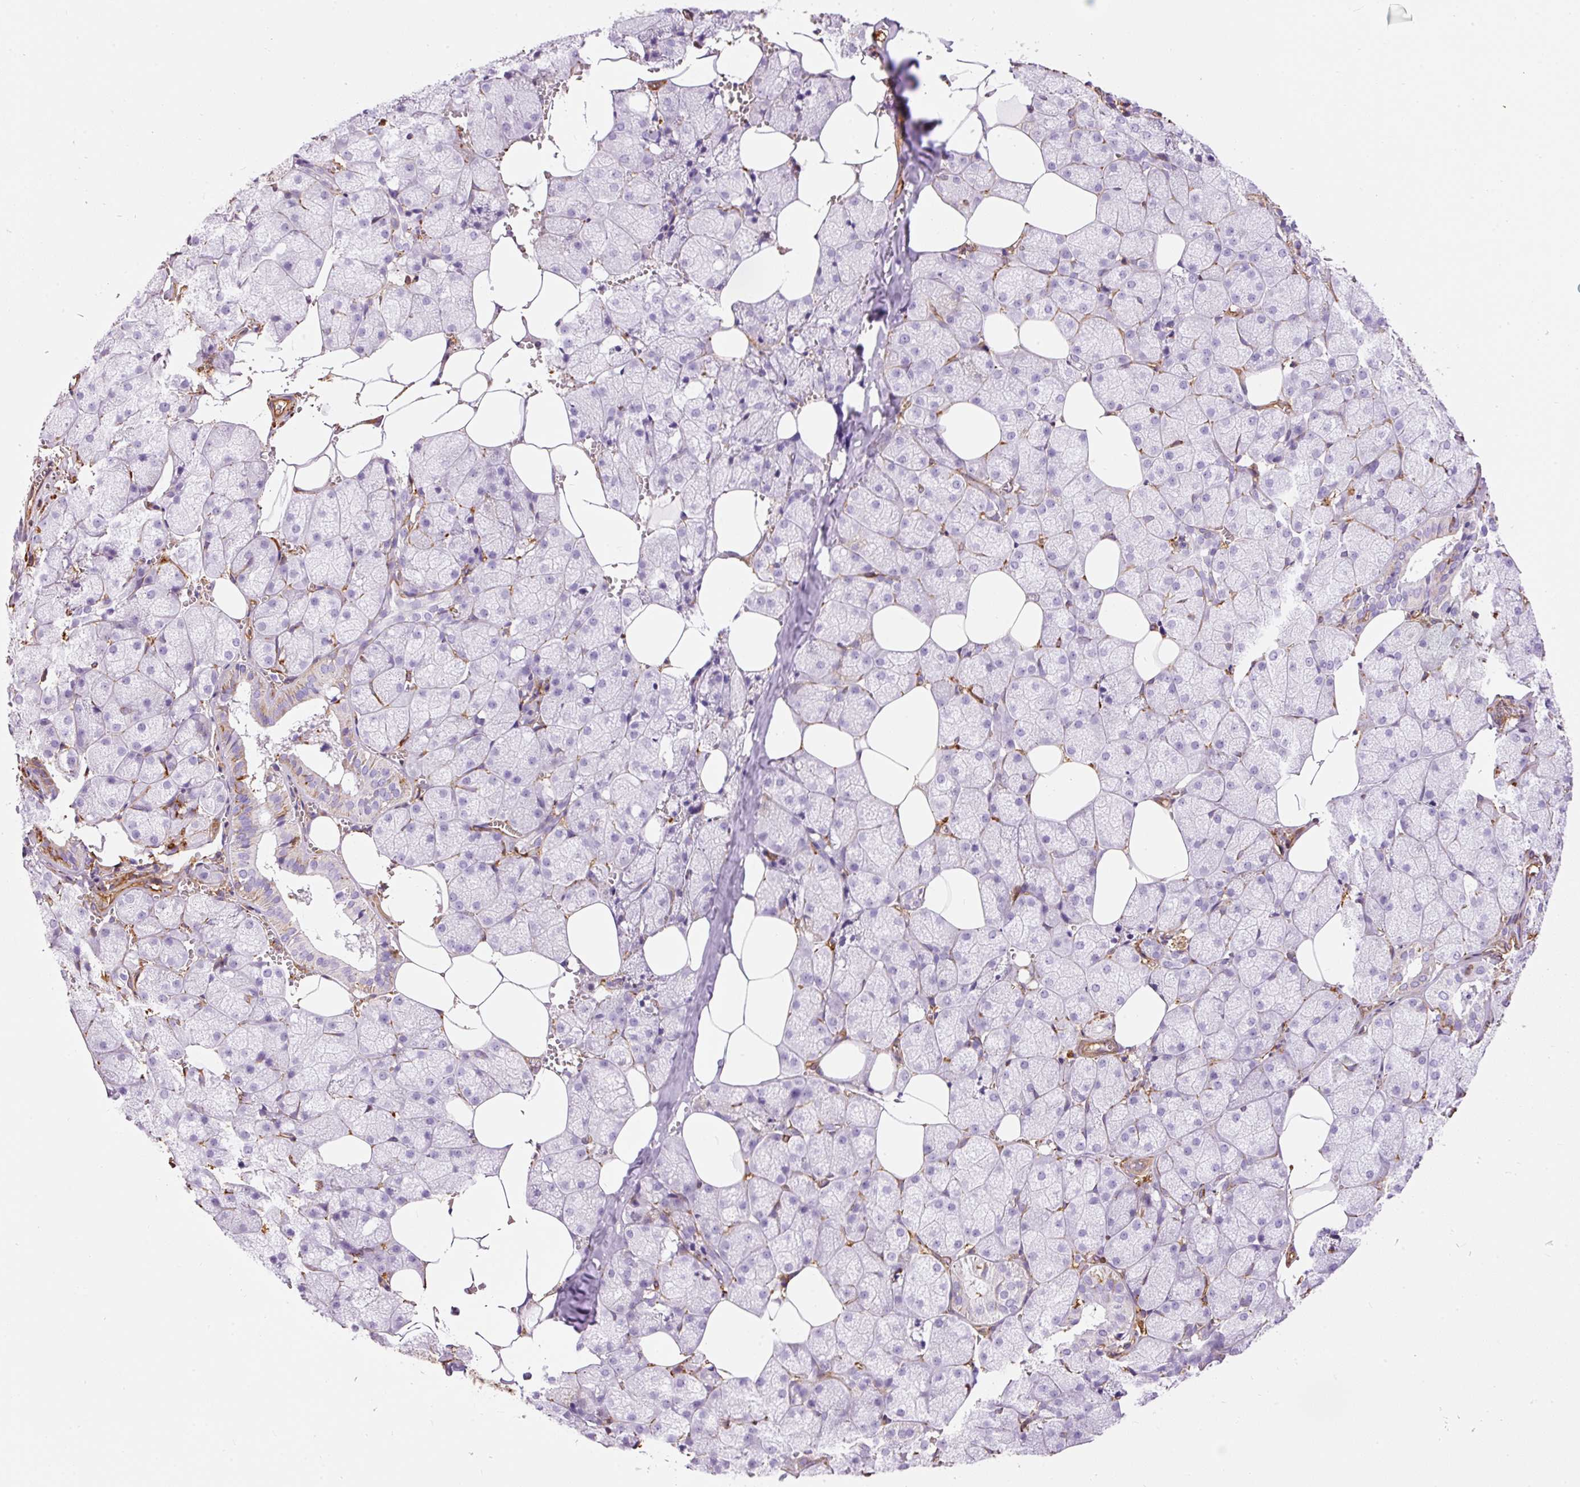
{"staining": {"intensity": "negative", "quantity": "none", "location": "none"}, "tissue": "salivary gland", "cell_type": "Glandular cells", "image_type": "normal", "snomed": [{"axis": "morphology", "description": "Normal tissue, NOS"}, {"axis": "topography", "description": "Salivary gland"}, {"axis": "topography", "description": "Peripheral nerve tissue"}], "caption": "Glandular cells are negative for brown protein staining in normal salivary gland. The staining was performed using DAB to visualize the protein expression in brown, while the nuclei were stained in blue with hematoxylin (Magnification: 20x).", "gene": "ENSG00000249624", "patient": {"sex": "male", "age": 38}}